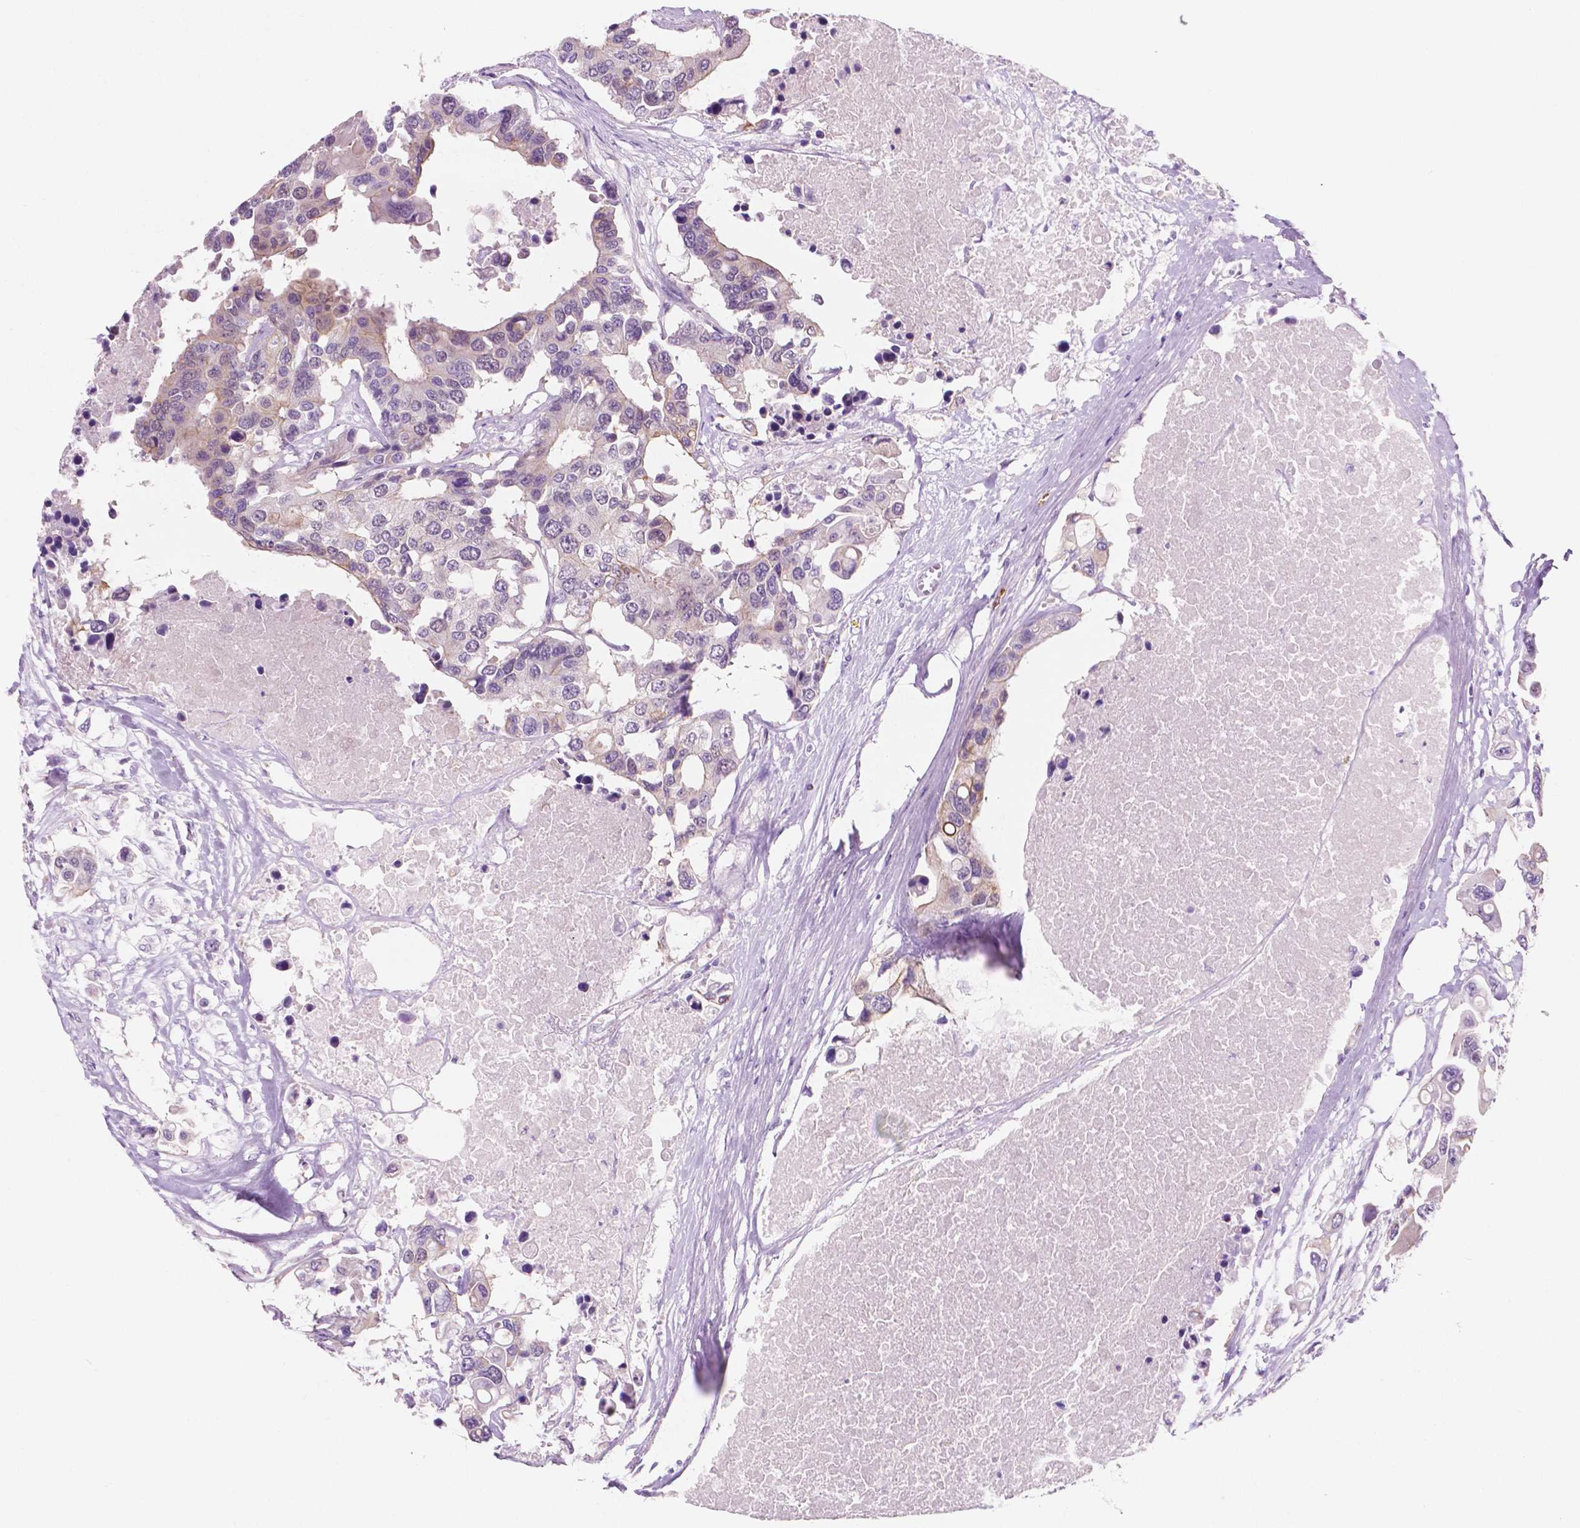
{"staining": {"intensity": "negative", "quantity": "none", "location": "none"}, "tissue": "colorectal cancer", "cell_type": "Tumor cells", "image_type": "cancer", "snomed": [{"axis": "morphology", "description": "Adenocarcinoma, NOS"}, {"axis": "topography", "description": "Colon"}], "caption": "The photomicrograph reveals no significant expression in tumor cells of adenocarcinoma (colorectal). (Brightfield microscopy of DAB (3,3'-diaminobenzidine) immunohistochemistry at high magnification).", "gene": "EPPK1", "patient": {"sex": "male", "age": 77}}